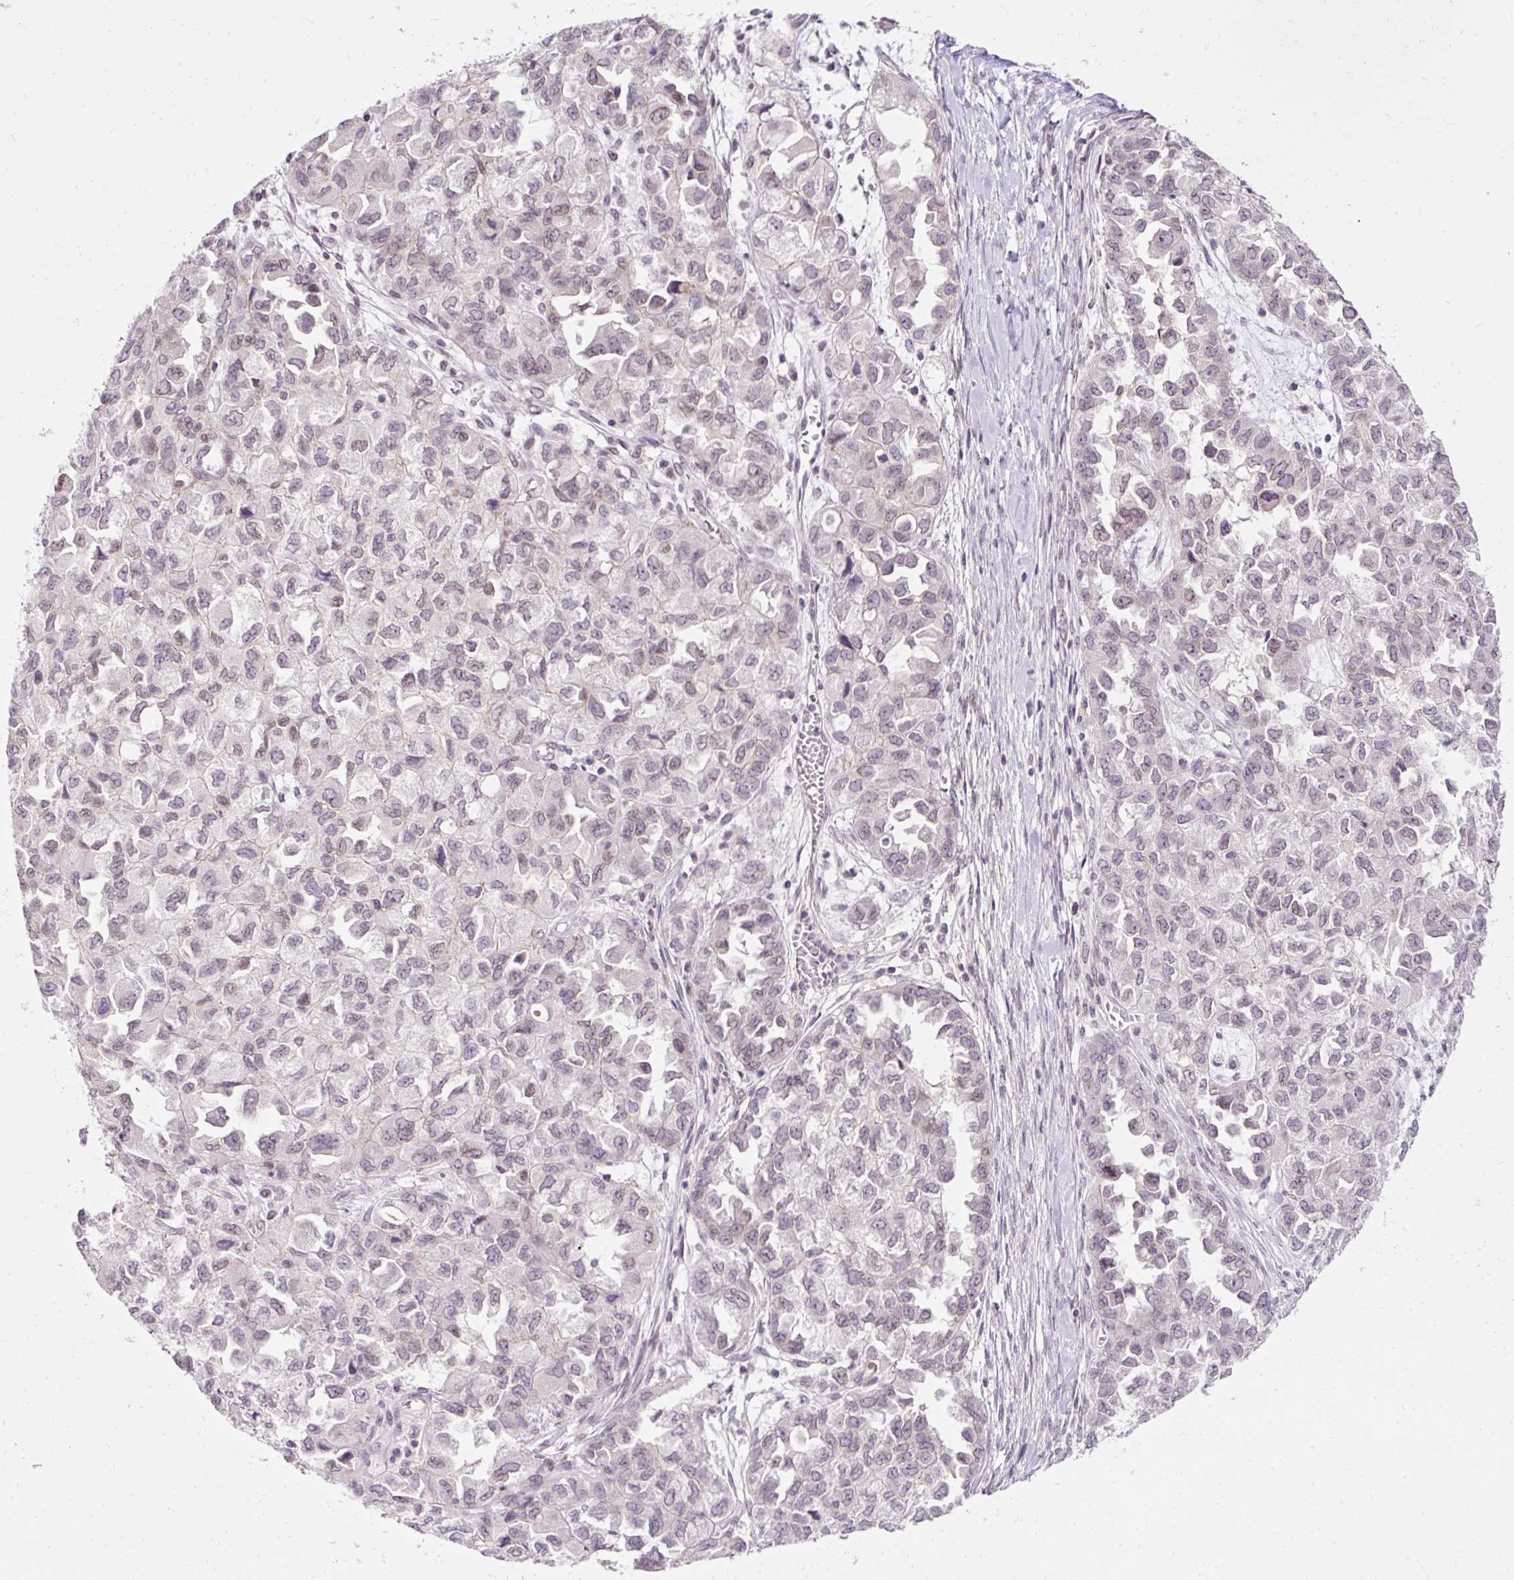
{"staining": {"intensity": "moderate", "quantity": "<25%", "location": "cytoplasmic/membranous,nuclear"}, "tissue": "ovarian cancer", "cell_type": "Tumor cells", "image_type": "cancer", "snomed": [{"axis": "morphology", "description": "Cystadenocarcinoma, serous, NOS"}, {"axis": "topography", "description": "Ovary"}], "caption": "Serous cystadenocarcinoma (ovarian) tissue demonstrates moderate cytoplasmic/membranous and nuclear expression in approximately <25% of tumor cells The staining was performed using DAB (3,3'-diaminobenzidine), with brown indicating positive protein expression. Nuclei are stained blue with hematoxylin.", "gene": "ZNF610", "patient": {"sex": "female", "age": 84}}